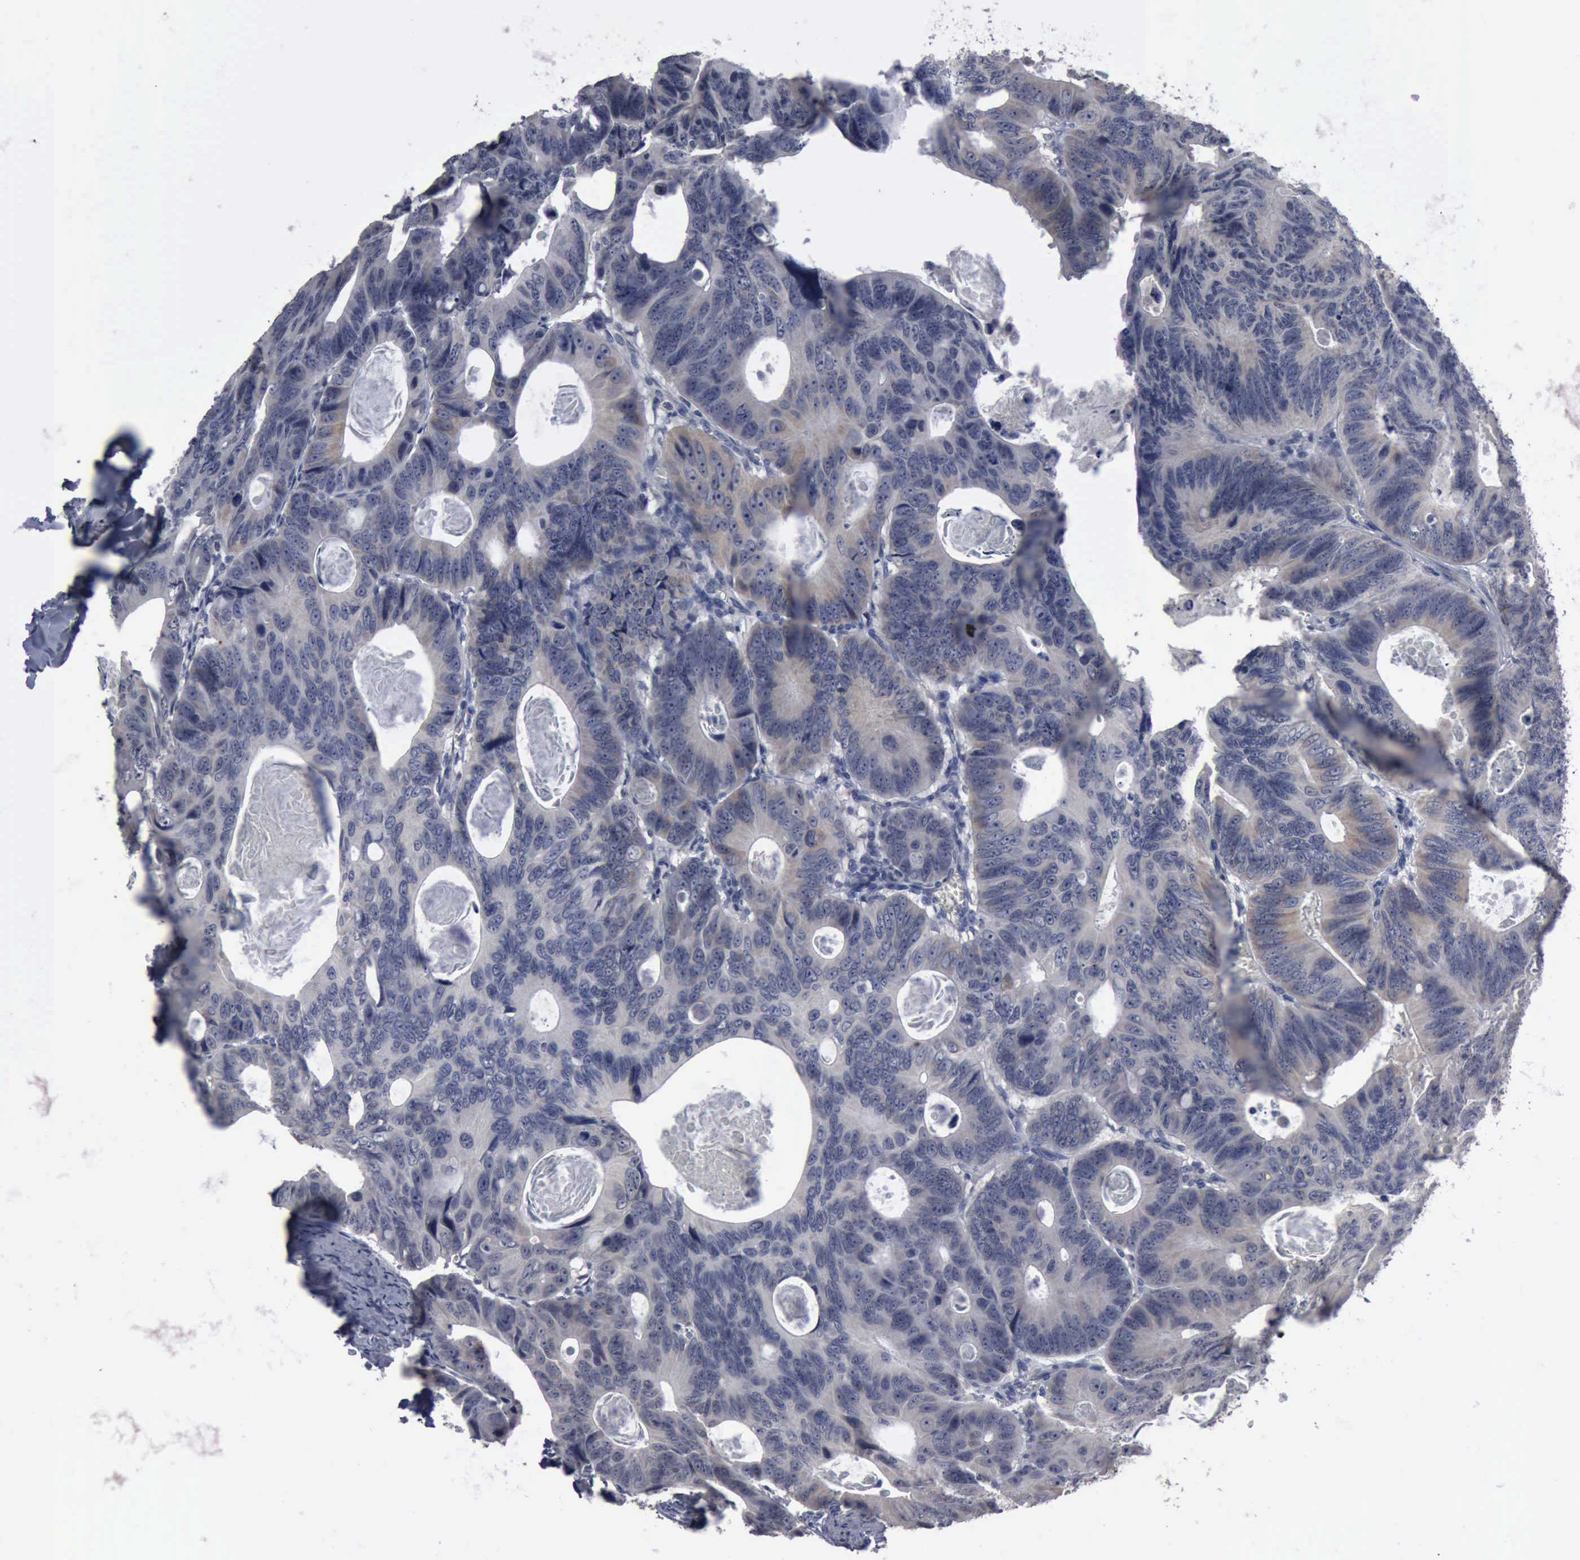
{"staining": {"intensity": "negative", "quantity": "none", "location": "none"}, "tissue": "colorectal cancer", "cell_type": "Tumor cells", "image_type": "cancer", "snomed": [{"axis": "morphology", "description": "Adenocarcinoma, NOS"}, {"axis": "topography", "description": "Colon"}], "caption": "There is no significant staining in tumor cells of adenocarcinoma (colorectal). (Brightfield microscopy of DAB immunohistochemistry (IHC) at high magnification).", "gene": "MYO18B", "patient": {"sex": "female", "age": 55}}